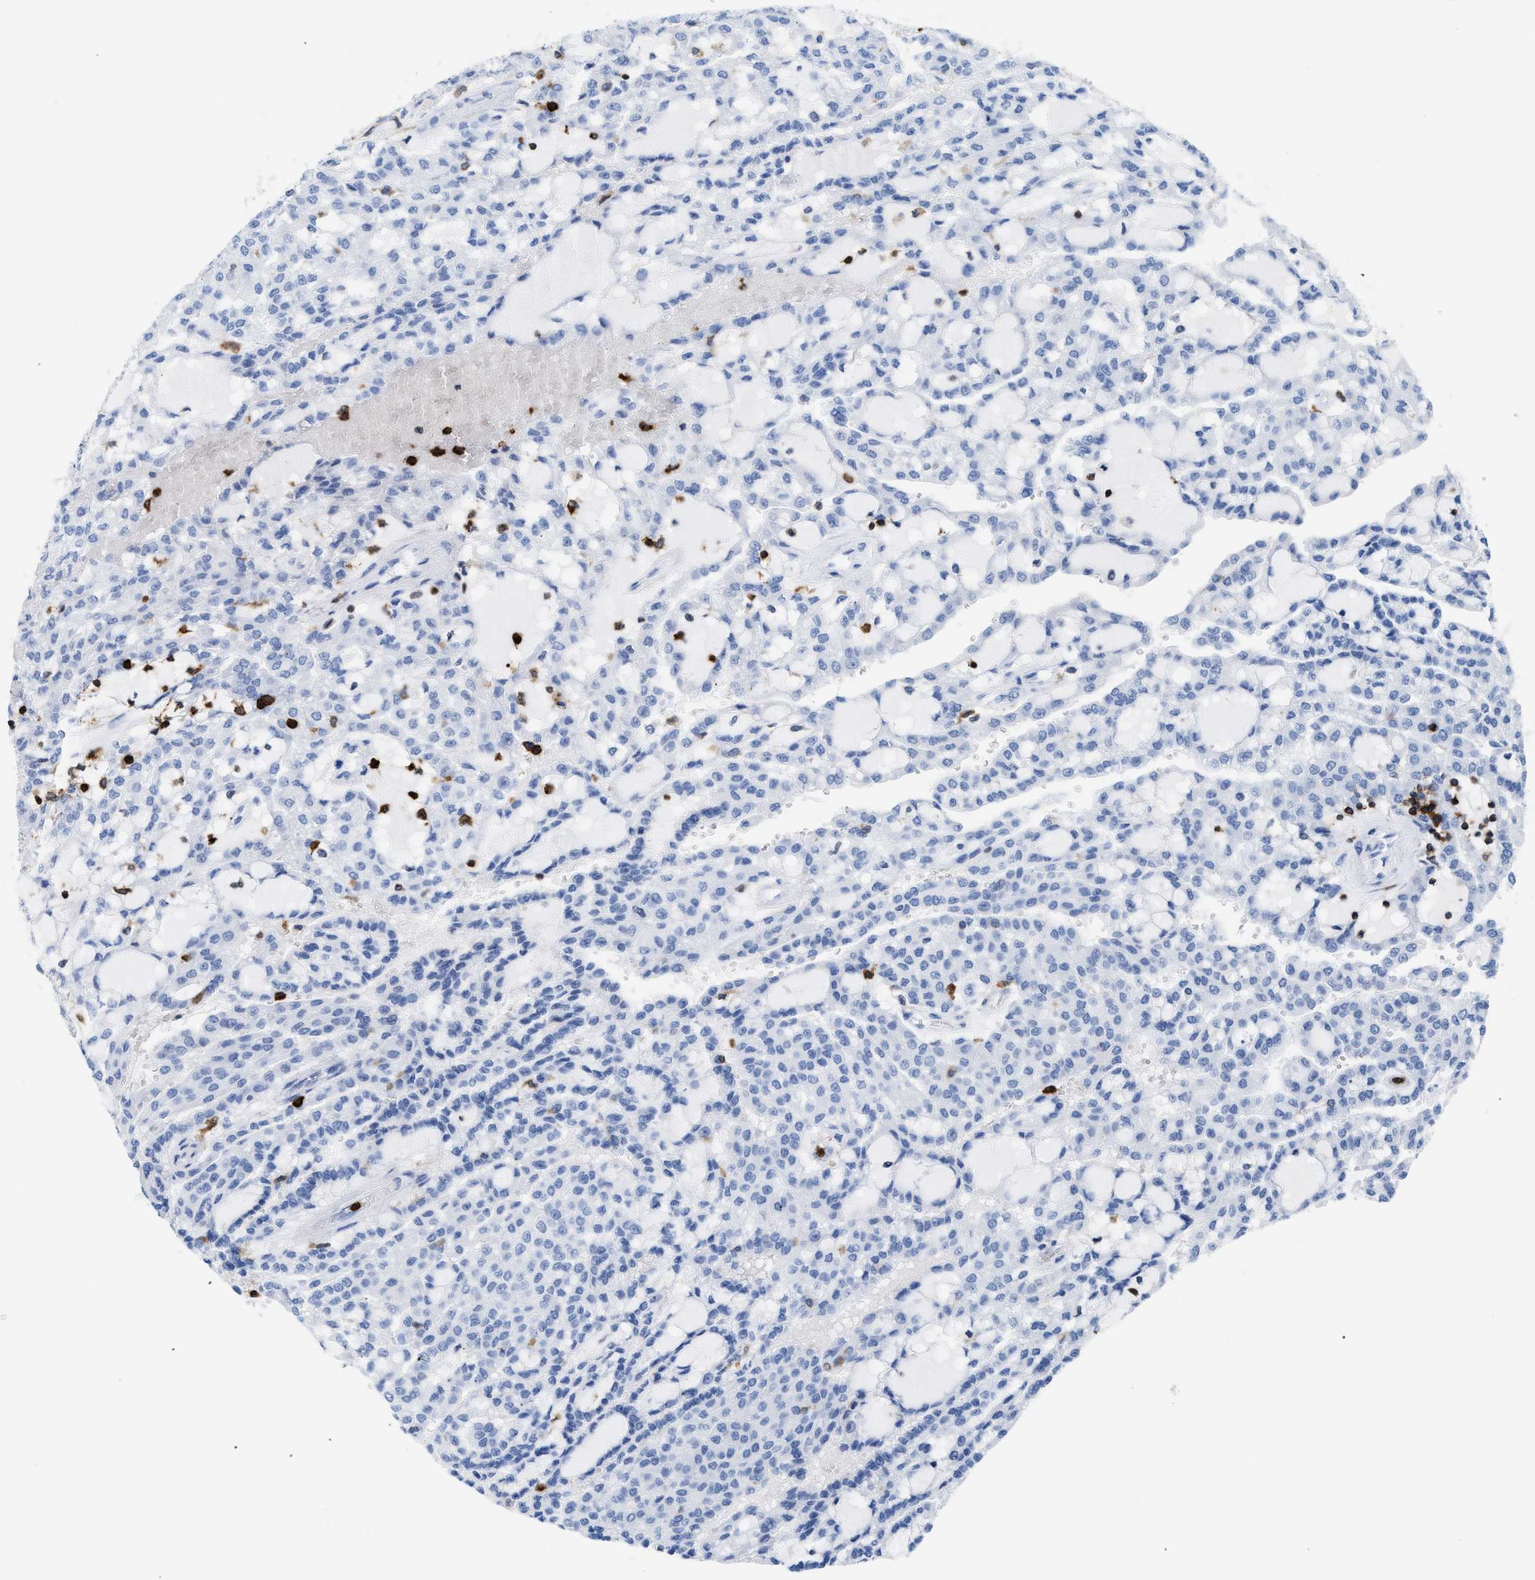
{"staining": {"intensity": "negative", "quantity": "none", "location": "none"}, "tissue": "renal cancer", "cell_type": "Tumor cells", "image_type": "cancer", "snomed": [{"axis": "morphology", "description": "Adenocarcinoma, NOS"}, {"axis": "topography", "description": "Kidney"}], "caption": "This image is of renal cancer stained with immunohistochemistry to label a protein in brown with the nuclei are counter-stained blue. There is no positivity in tumor cells.", "gene": "LCP1", "patient": {"sex": "male", "age": 63}}